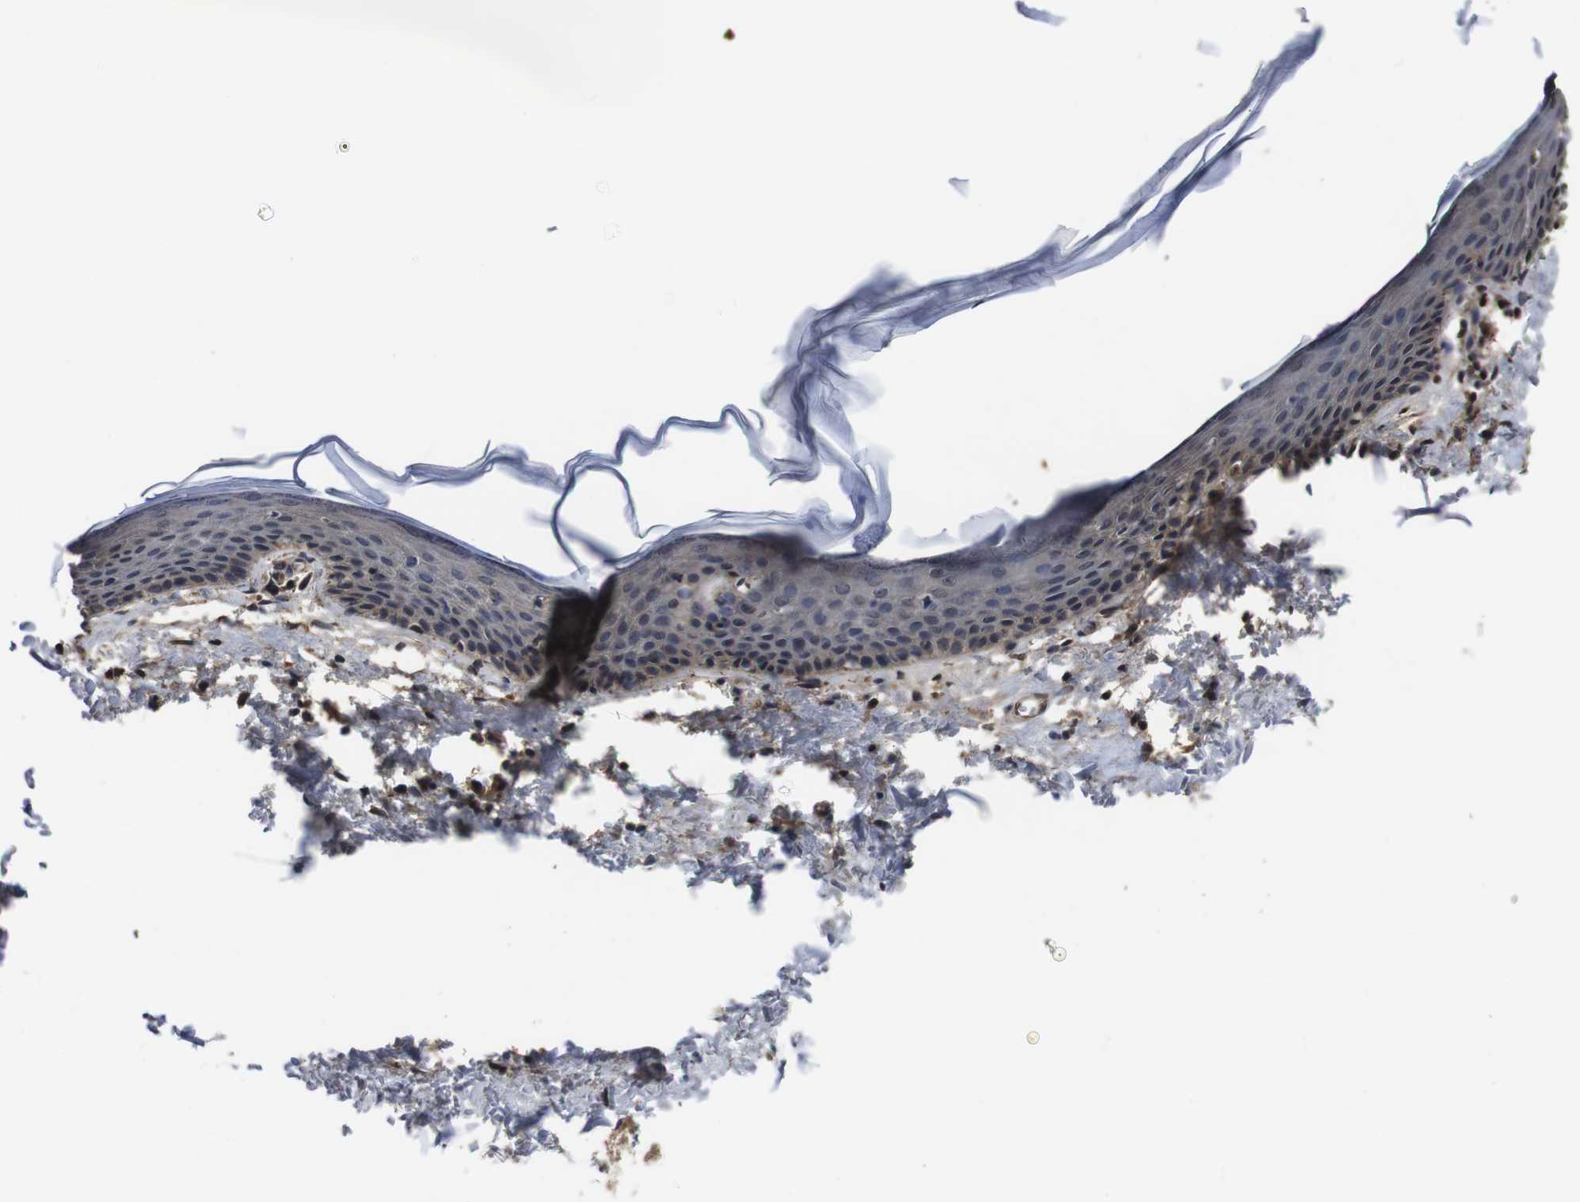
{"staining": {"intensity": "weak", "quantity": "<25%", "location": "cytoplasmic/membranous"}, "tissue": "skin", "cell_type": "Epidermal cells", "image_type": "normal", "snomed": [{"axis": "morphology", "description": "Normal tissue, NOS"}, {"axis": "topography", "description": "Vulva"}], "caption": "This is an immunohistochemistry micrograph of normal human skin. There is no staining in epidermal cells.", "gene": "CXCL11", "patient": {"sex": "female", "age": 54}}